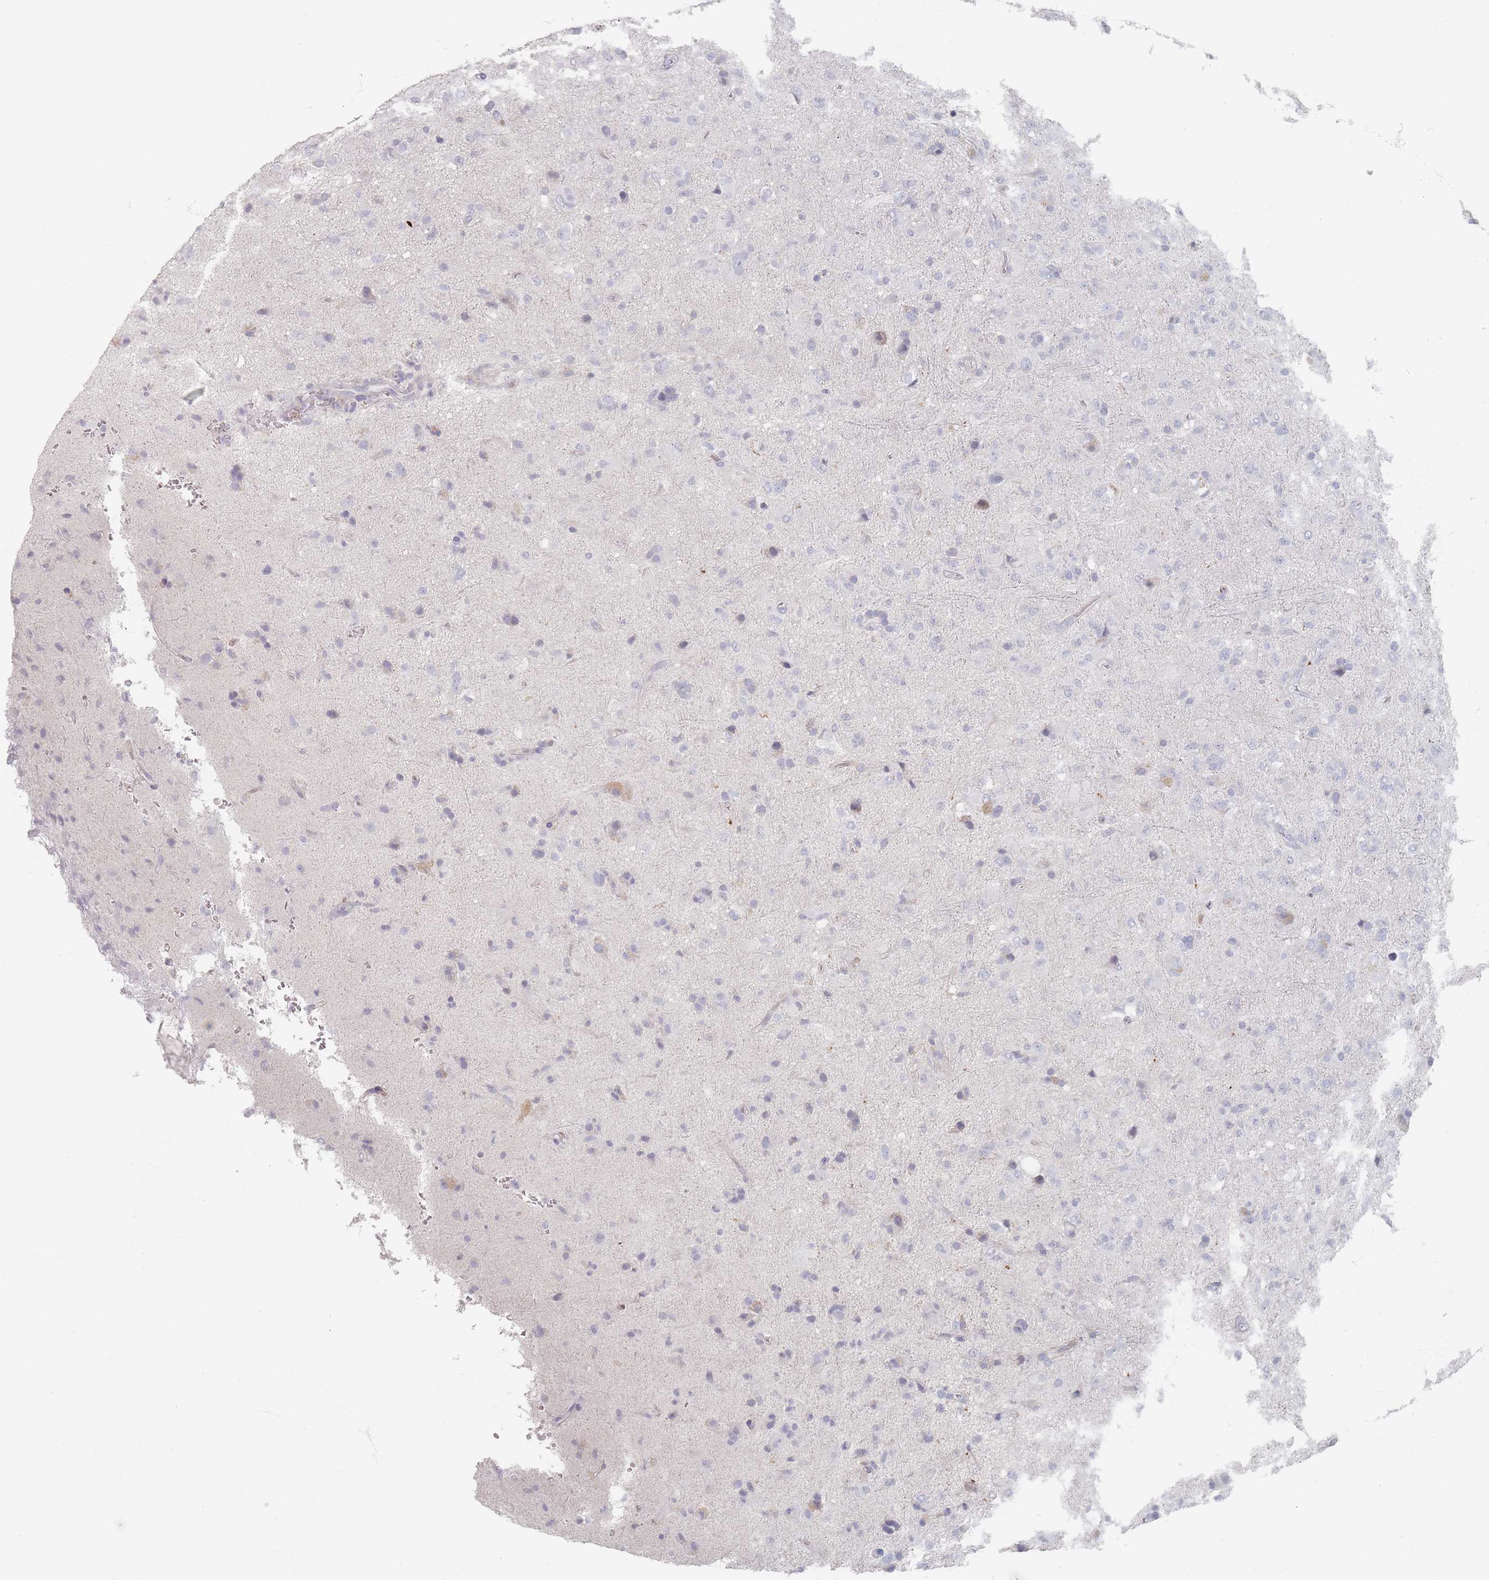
{"staining": {"intensity": "negative", "quantity": "none", "location": "none"}, "tissue": "glioma", "cell_type": "Tumor cells", "image_type": "cancer", "snomed": [{"axis": "morphology", "description": "Glioma, malignant, Low grade"}, {"axis": "topography", "description": "Brain"}], "caption": "Malignant glioma (low-grade) was stained to show a protein in brown. There is no significant expression in tumor cells.", "gene": "CD37", "patient": {"sex": "male", "age": 65}}